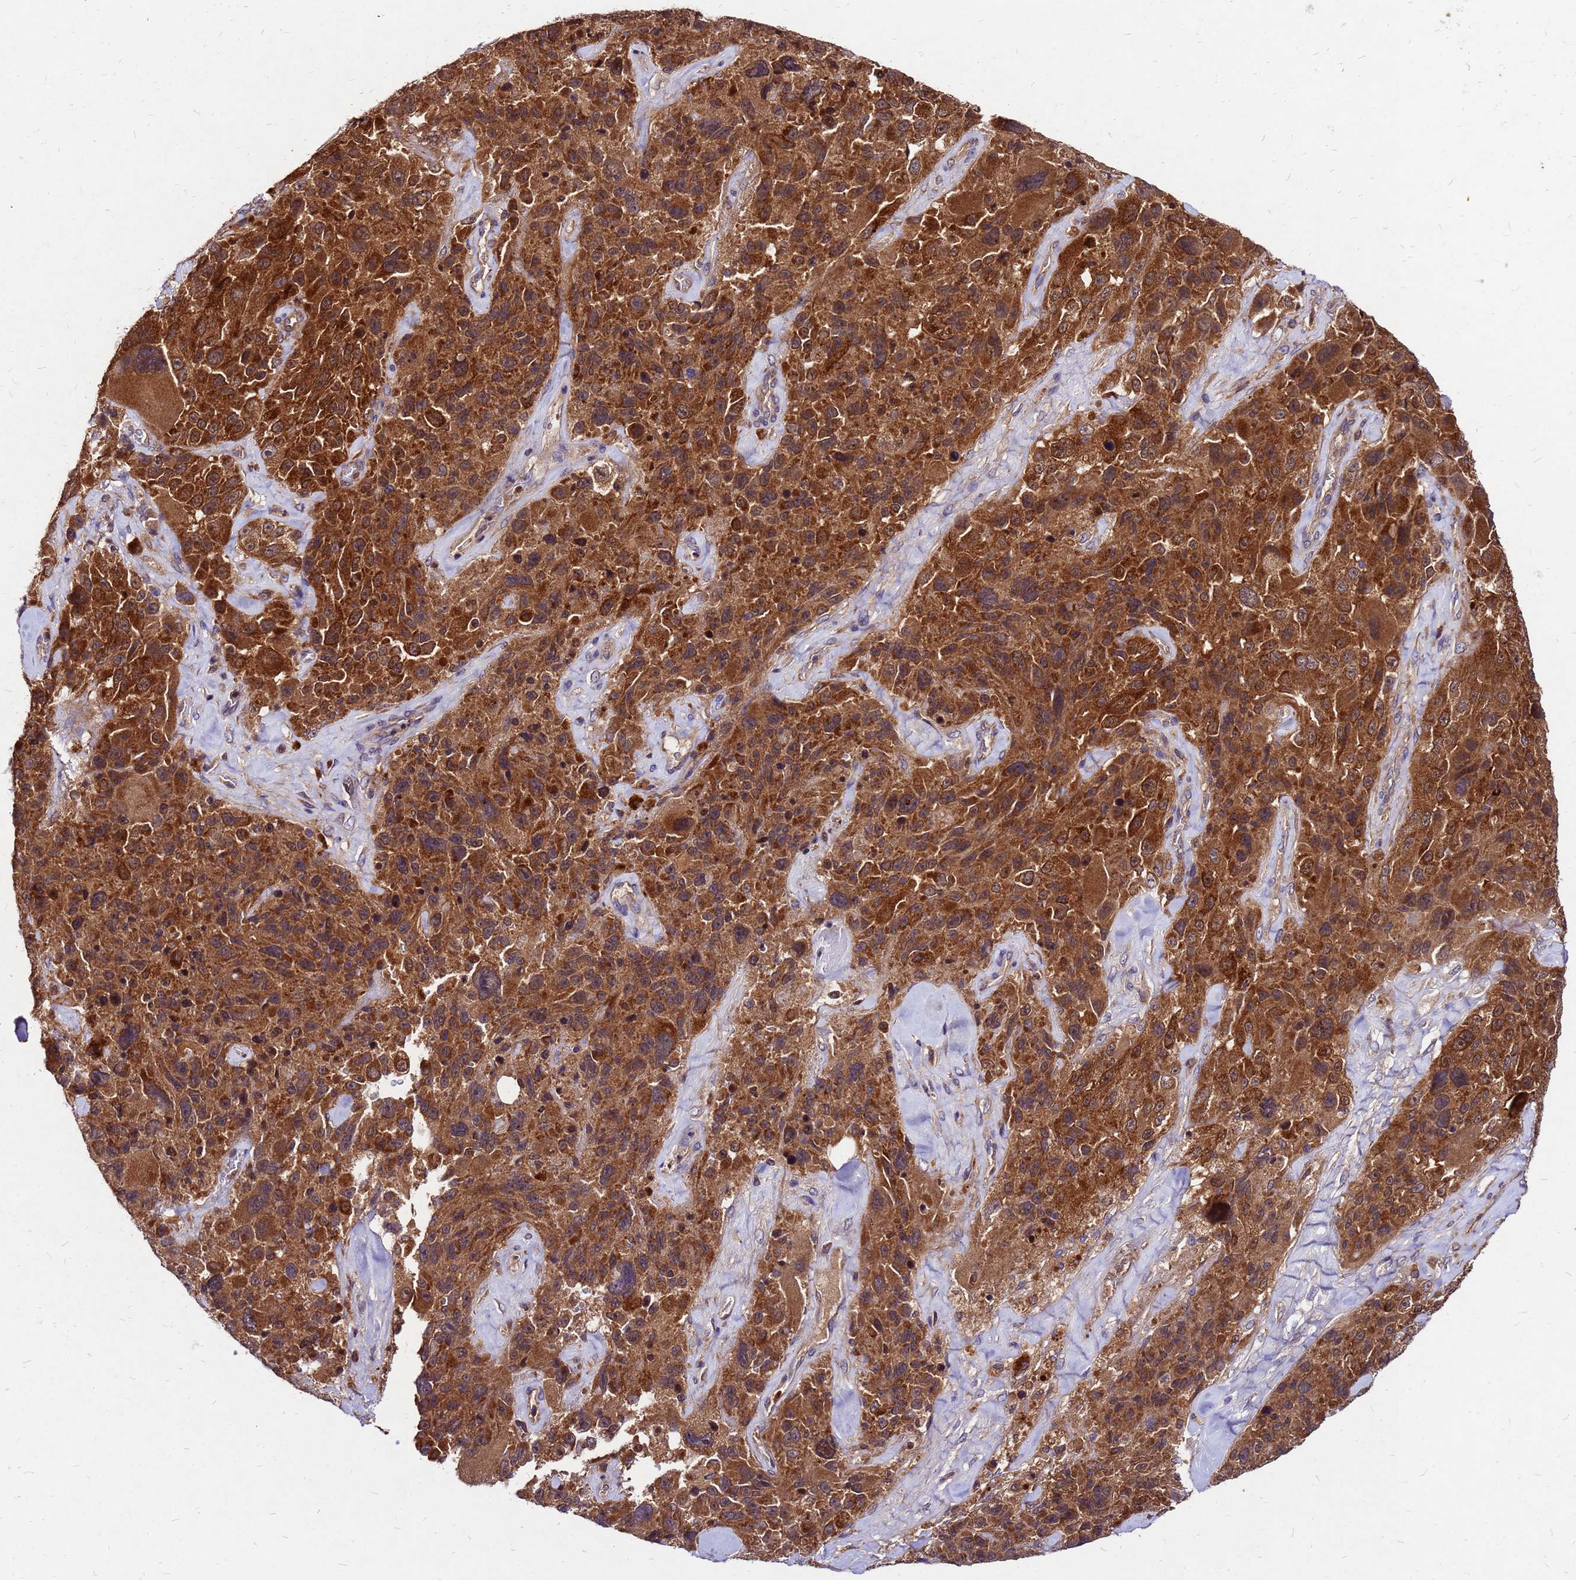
{"staining": {"intensity": "strong", "quantity": ">75%", "location": "cytoplasmic/membranous"}, "tissue": "melanoma", "cell_type": "Tumor cells", "image_type": "cancer", "snomed": [{"axis": "morphology", "description": "Malignant melanoma, Metastatic site"}, {"axis": "topography", "description": "Lymph node"}], "caption": "Tumor cells show strong cytoplasmic/membranous expression in about >75% of cells in melanoma.", "gene": "DUSP23", "patient": {"sex": "male", "age": 62}}